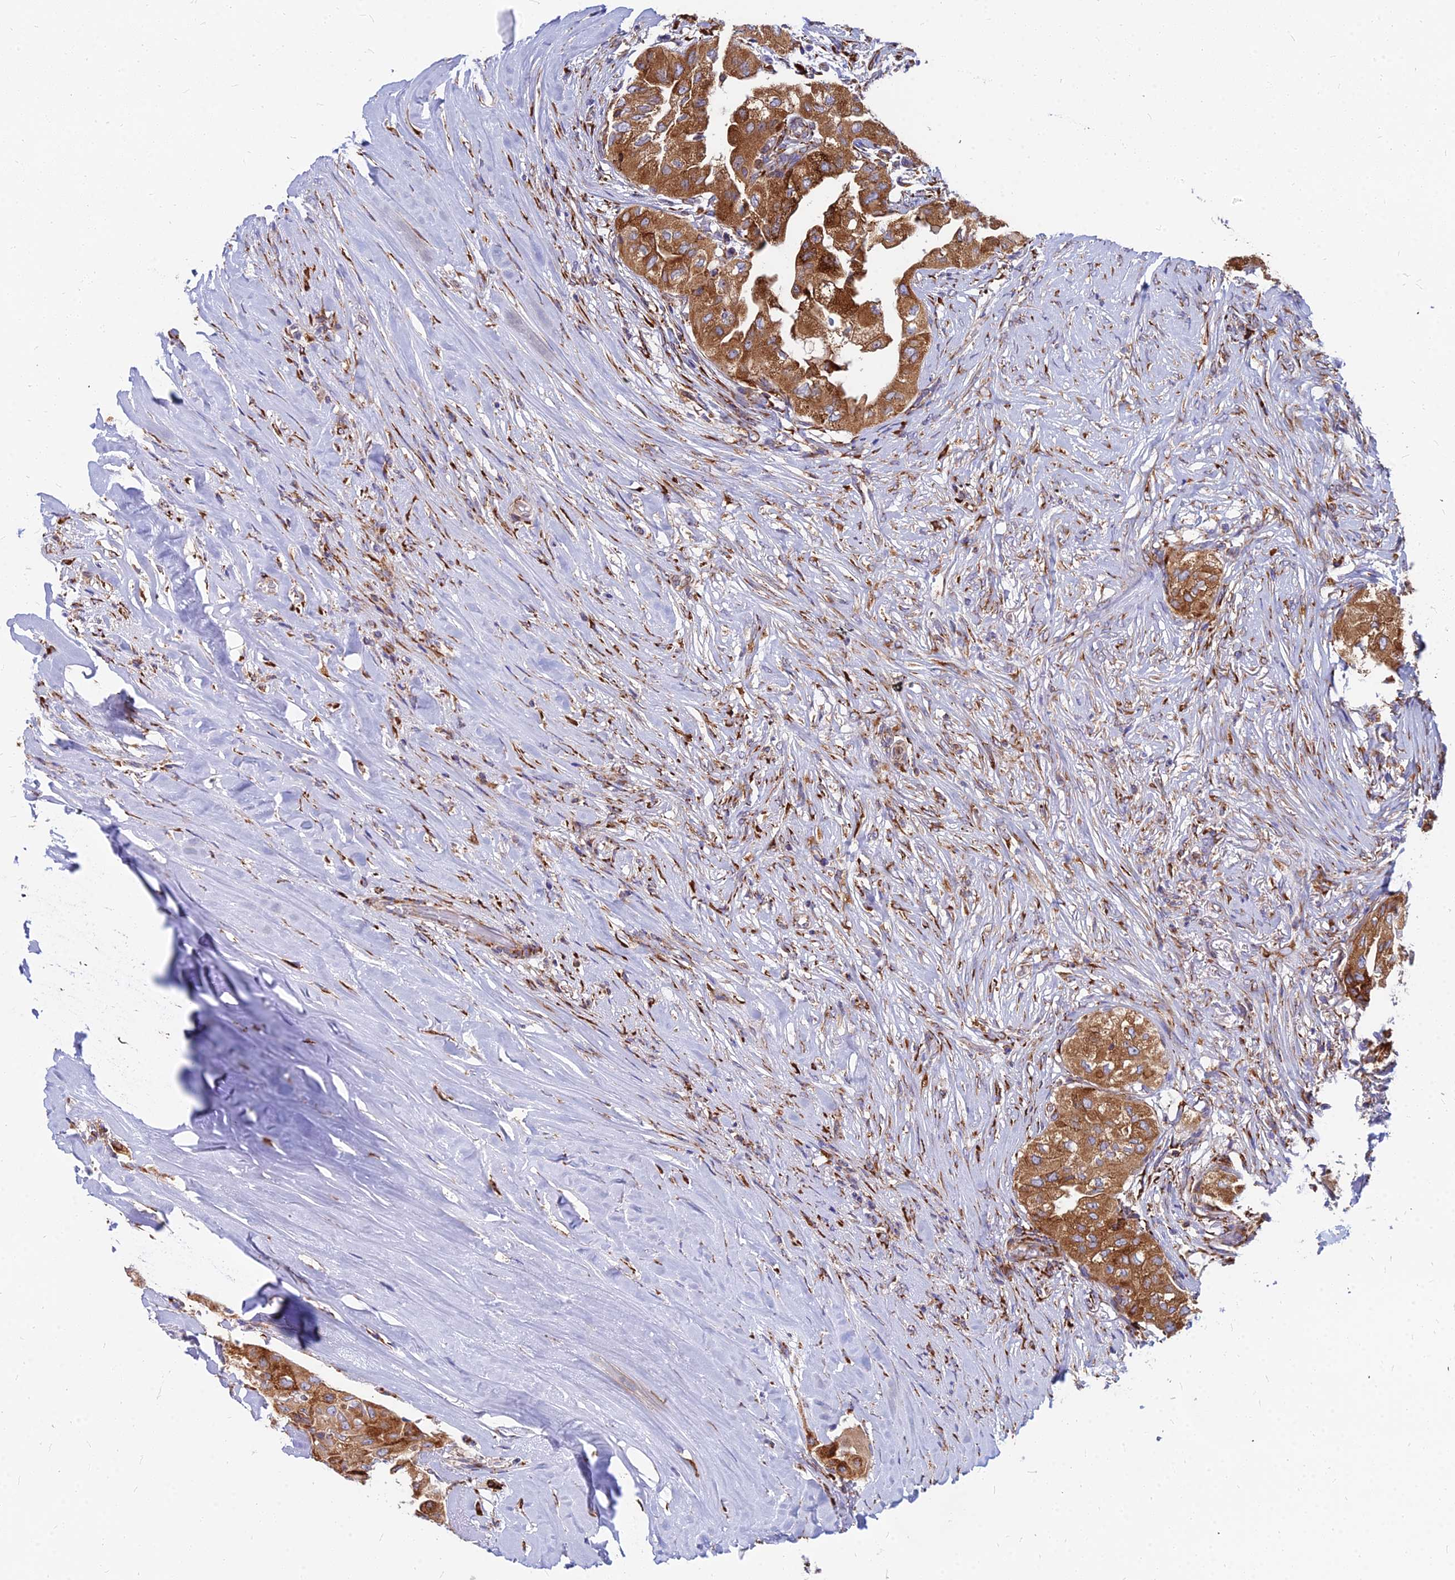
{"staining": {"intensity": "strong", "quantity": ">75%", "location": "cytoplasmic/membranous"}, "tissue": "thyroid cancer", "cell_type": "Tumor cells", "image_type": "cancer", "snomed": [{"axis": "morphology", "description": "Papillary adenocarcinoma, NOS"}, {"axis": "topography", "description": "Thyroid gland"}], "caption": "Immunohistochemical staining of thyroid cancer demonstrates high levels of strong cytoplasmic/membranous expression in about >75% of tumor cells.", "gene": "CCT6B", "patient": {"sex": "female", "age": 59}}